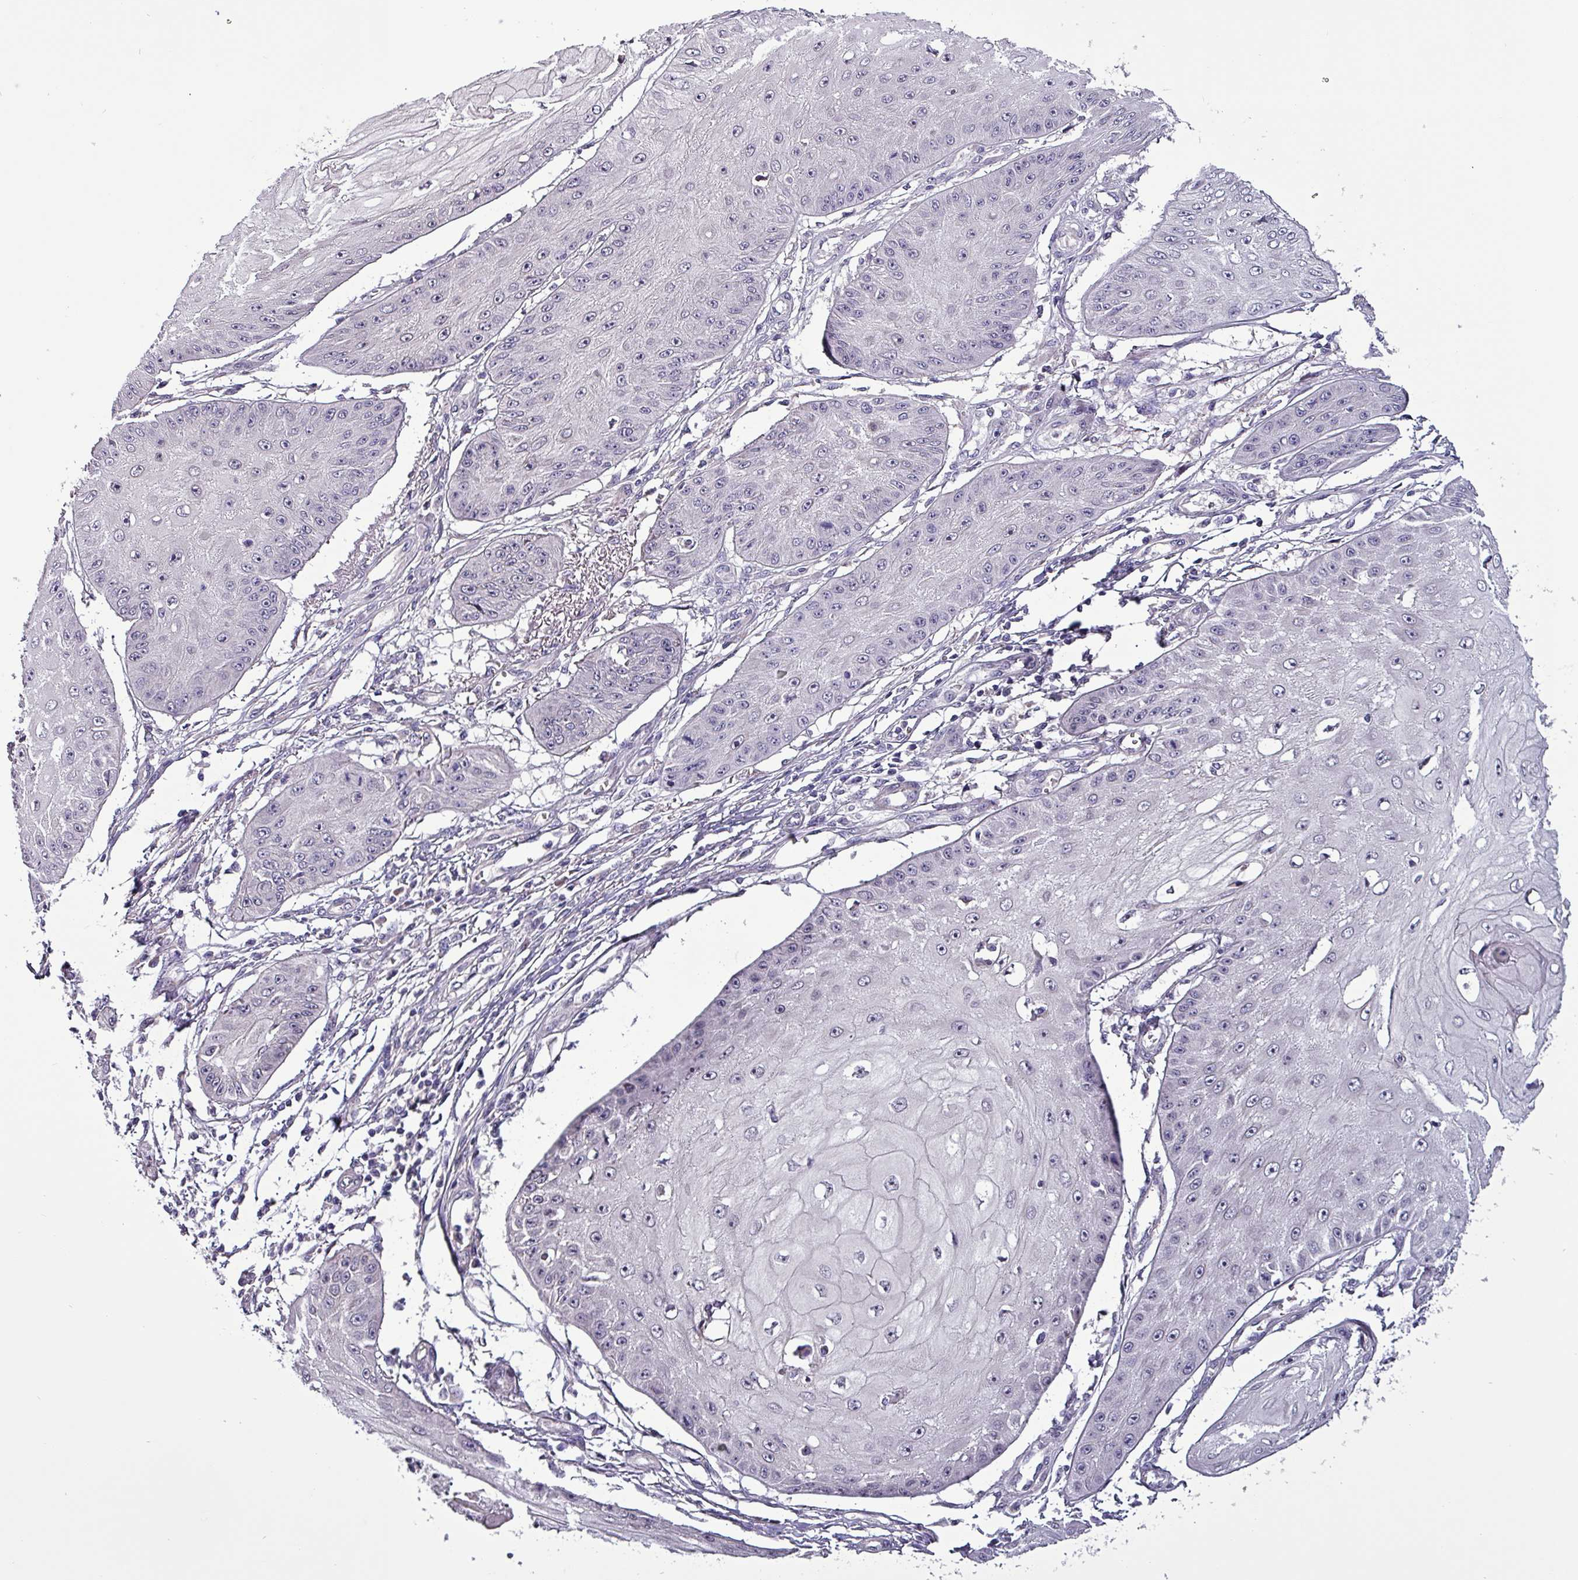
{"staining": {"intensity": "negative", "quantity": "none", "location": "none"}, "tissue": "skin cancer", "cell_type": "Tumor cells", "image_type": "cancer", "snomed": [{"axis": "morphology", "description": "Squamous cell carcinoma, NOS"}, {"axis": "topography", "description": "Skin"}], "caption": "Squamous cell carcinoma (skin) stained for a protein using IHC shows no positivity tumor cells.", "gene": "GRAPL", "patient": {"sex": "male", "age": 70}}